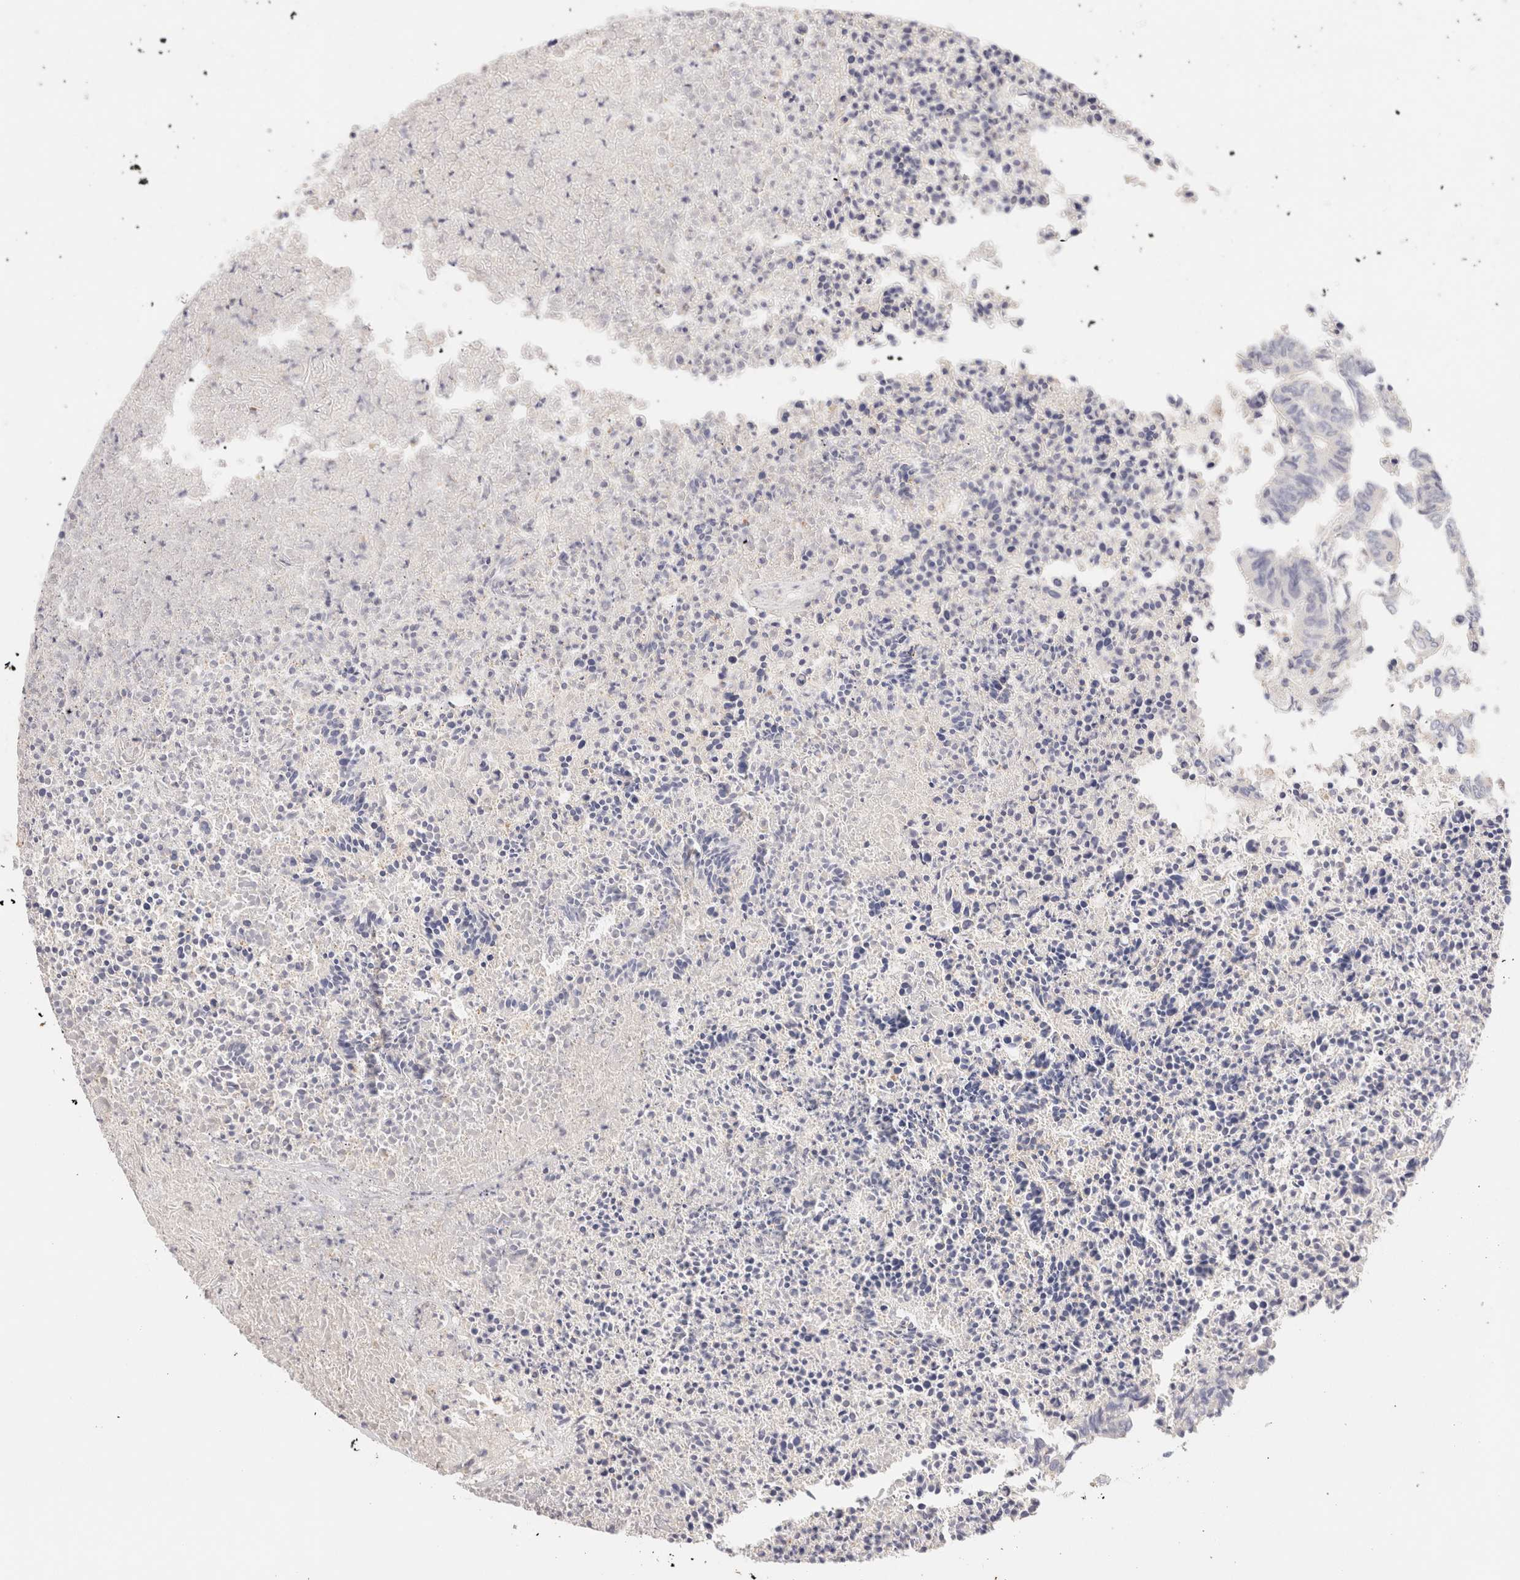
{"staining": {"intensity": "negative", "quantity": "none", "location": "none"}, "tissue": "colorectal cancer", "cell_type": "Tumor cells", "image_type": "cancer", "snomed": [{"axis": "morphology", "description": "Adenocarcinoma, NOS"}, {"axis": "topography", "description": "Rectum"}], "caption": "Human colorectal cancer stained for a protein using immunohistochemistry demonstrates no staining in tumor cells.", "gene": "SCGB2A2", "patient": {"sex": "male", "age": 63}}